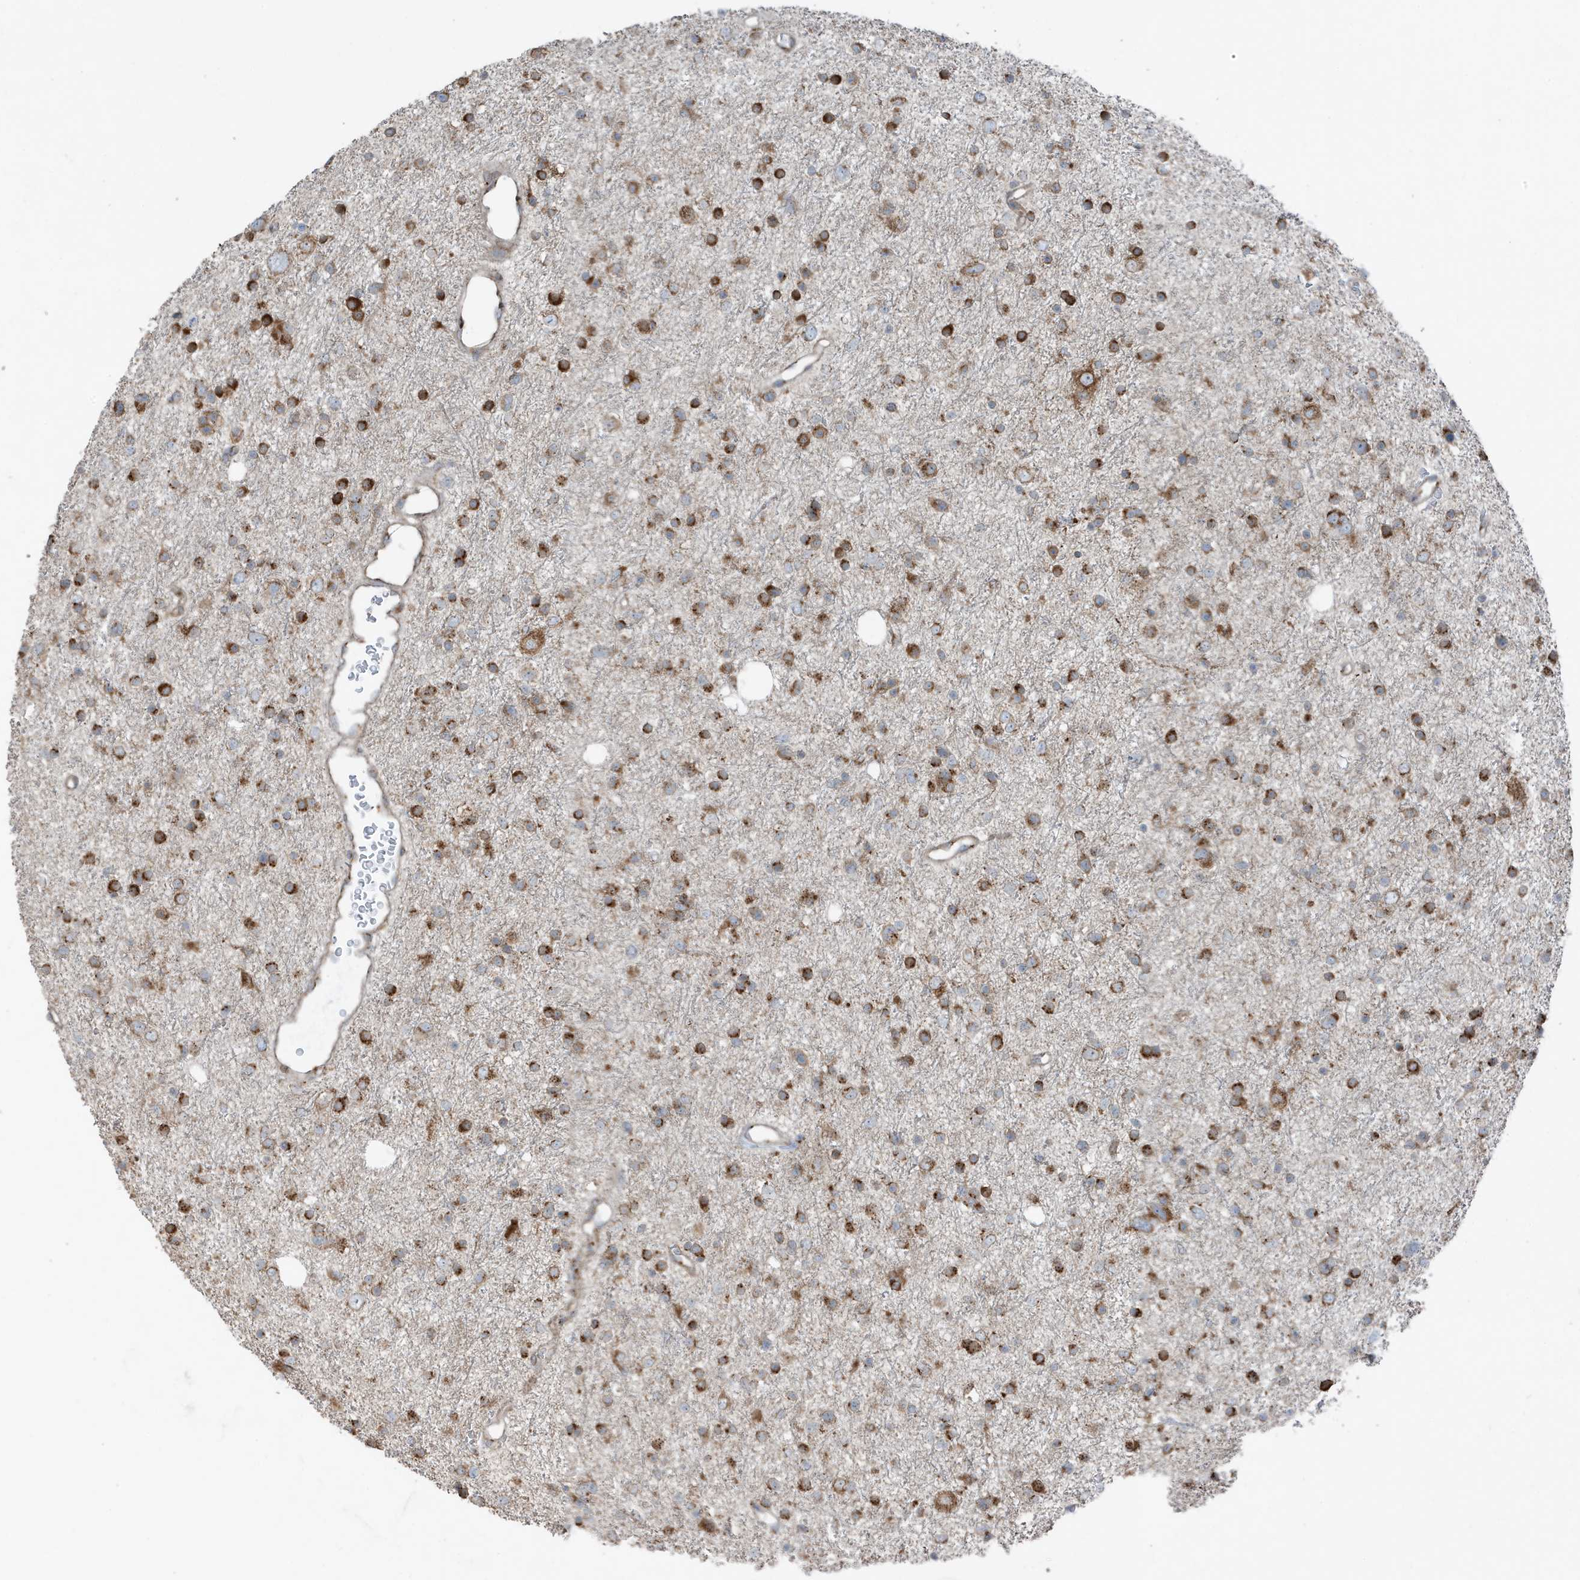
{"staining": {"intensity": "strong", "quantity": "25%-75%", "location": "cytoplasmic/membranous"}, "tissue": "glioma", "cell_type": "Tumor cells", "image_type": "cancer", "snomed": [{"axis": "morphology", "description": "Glioma, malignant, Low grade"}, {"axis": "topography", "description": "Brain"}], "caption": "A photomicrograph of malignant glioma (low-grade) stained for a protein exhibits strong cytoplasmic/membranous brown staining in tumor cells.", "gene": "GOLGA4", "patient": {"sex": "female", "age": 37}}